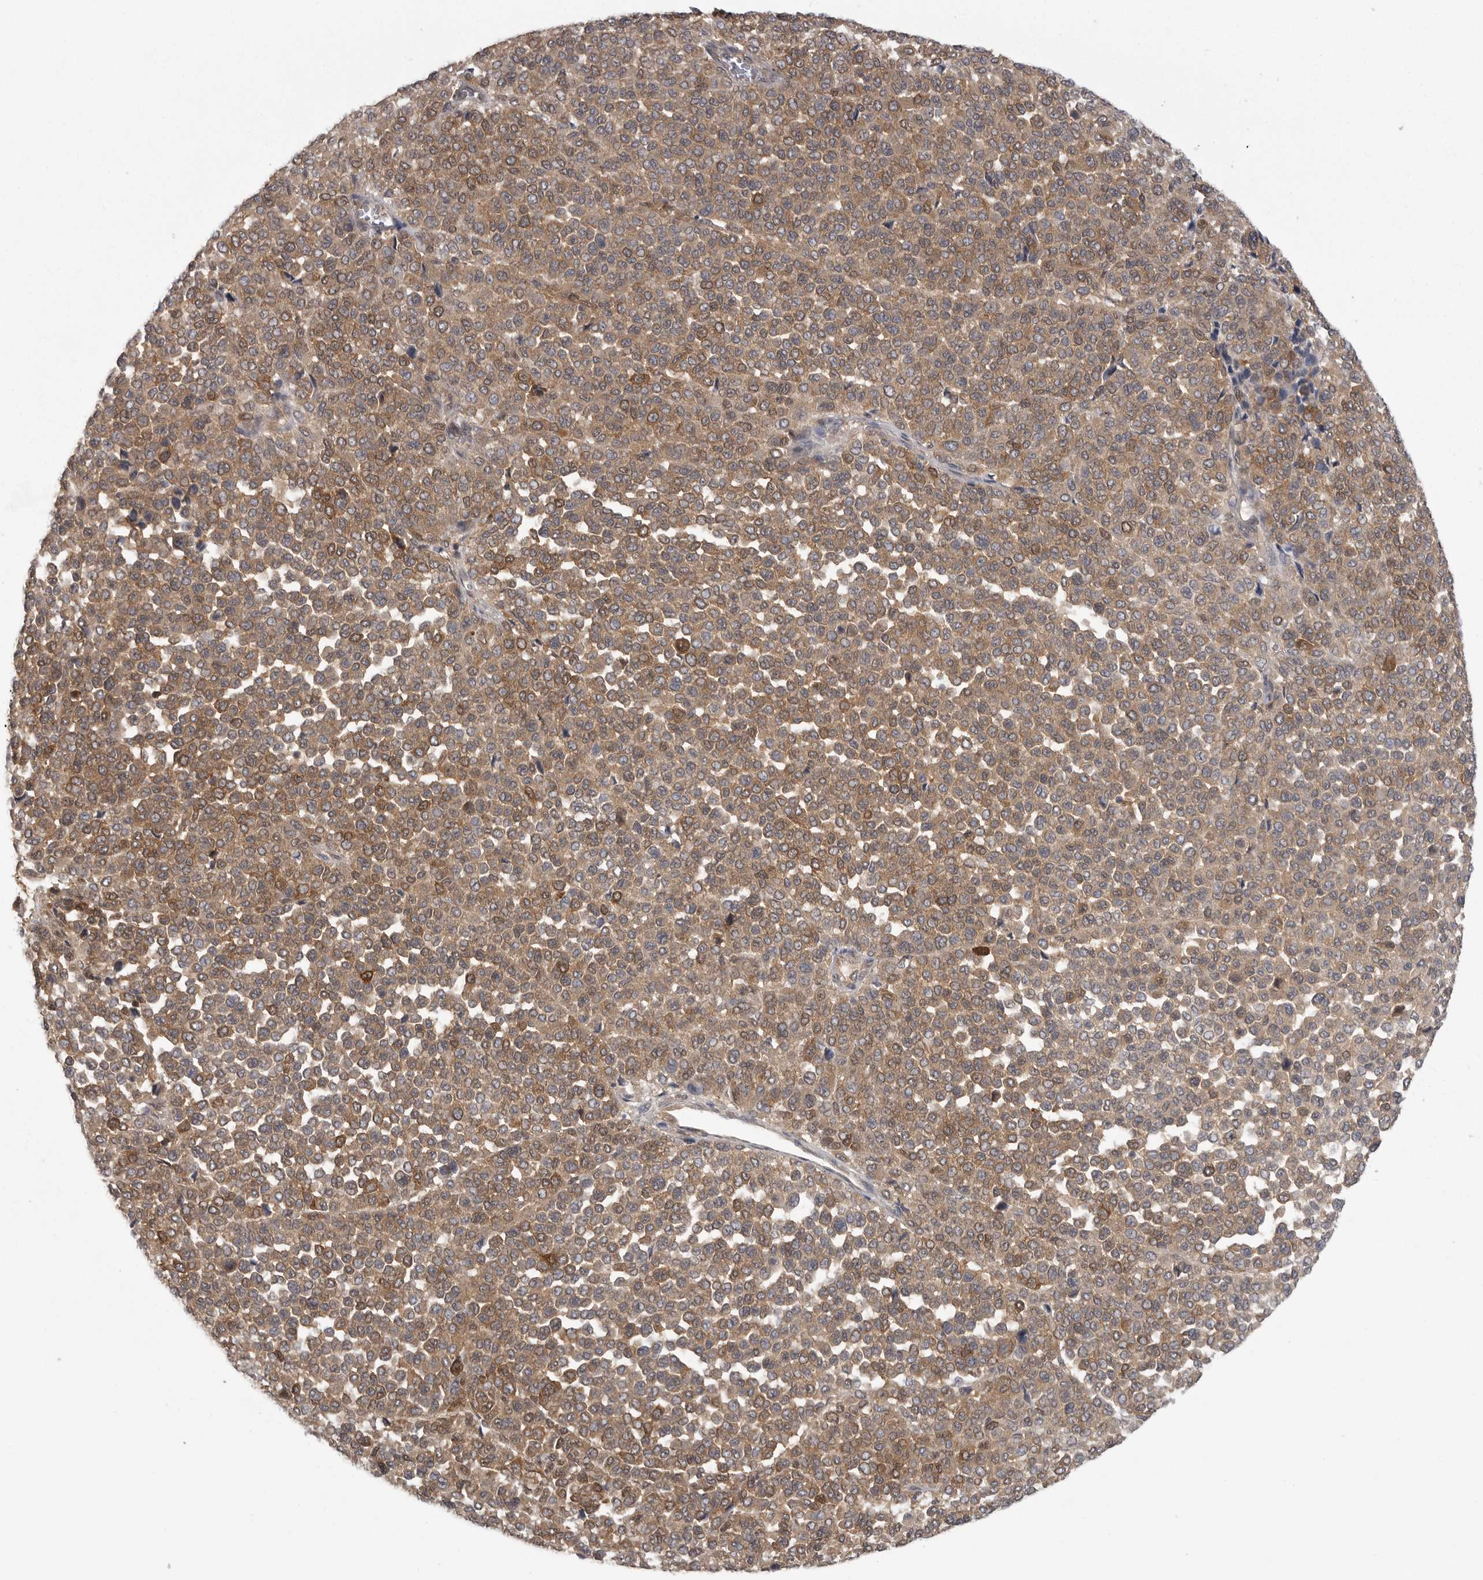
{"staining": {"intensity": "moderate", "quantity": ">75%", "location": "cytoplasmic/membranous"}, "tissue": "melanoma", "cell_type": "Tumor cells", "image_type": "cancer", "snomed": [{"axis": "morphology", "description": "Malignant melanoma, Metastatic site"}, {"axis": "topography", "description": "Pancreas"}], "caption": "A histopathology image showing moderate cytoplasmic/membranous staining in approximately >75% of tumor cells in melanoma, as visualized by brown immunohistochemical staining.", "gene": "CACYBP", "patient": {"sex": "female", "age": 30}}